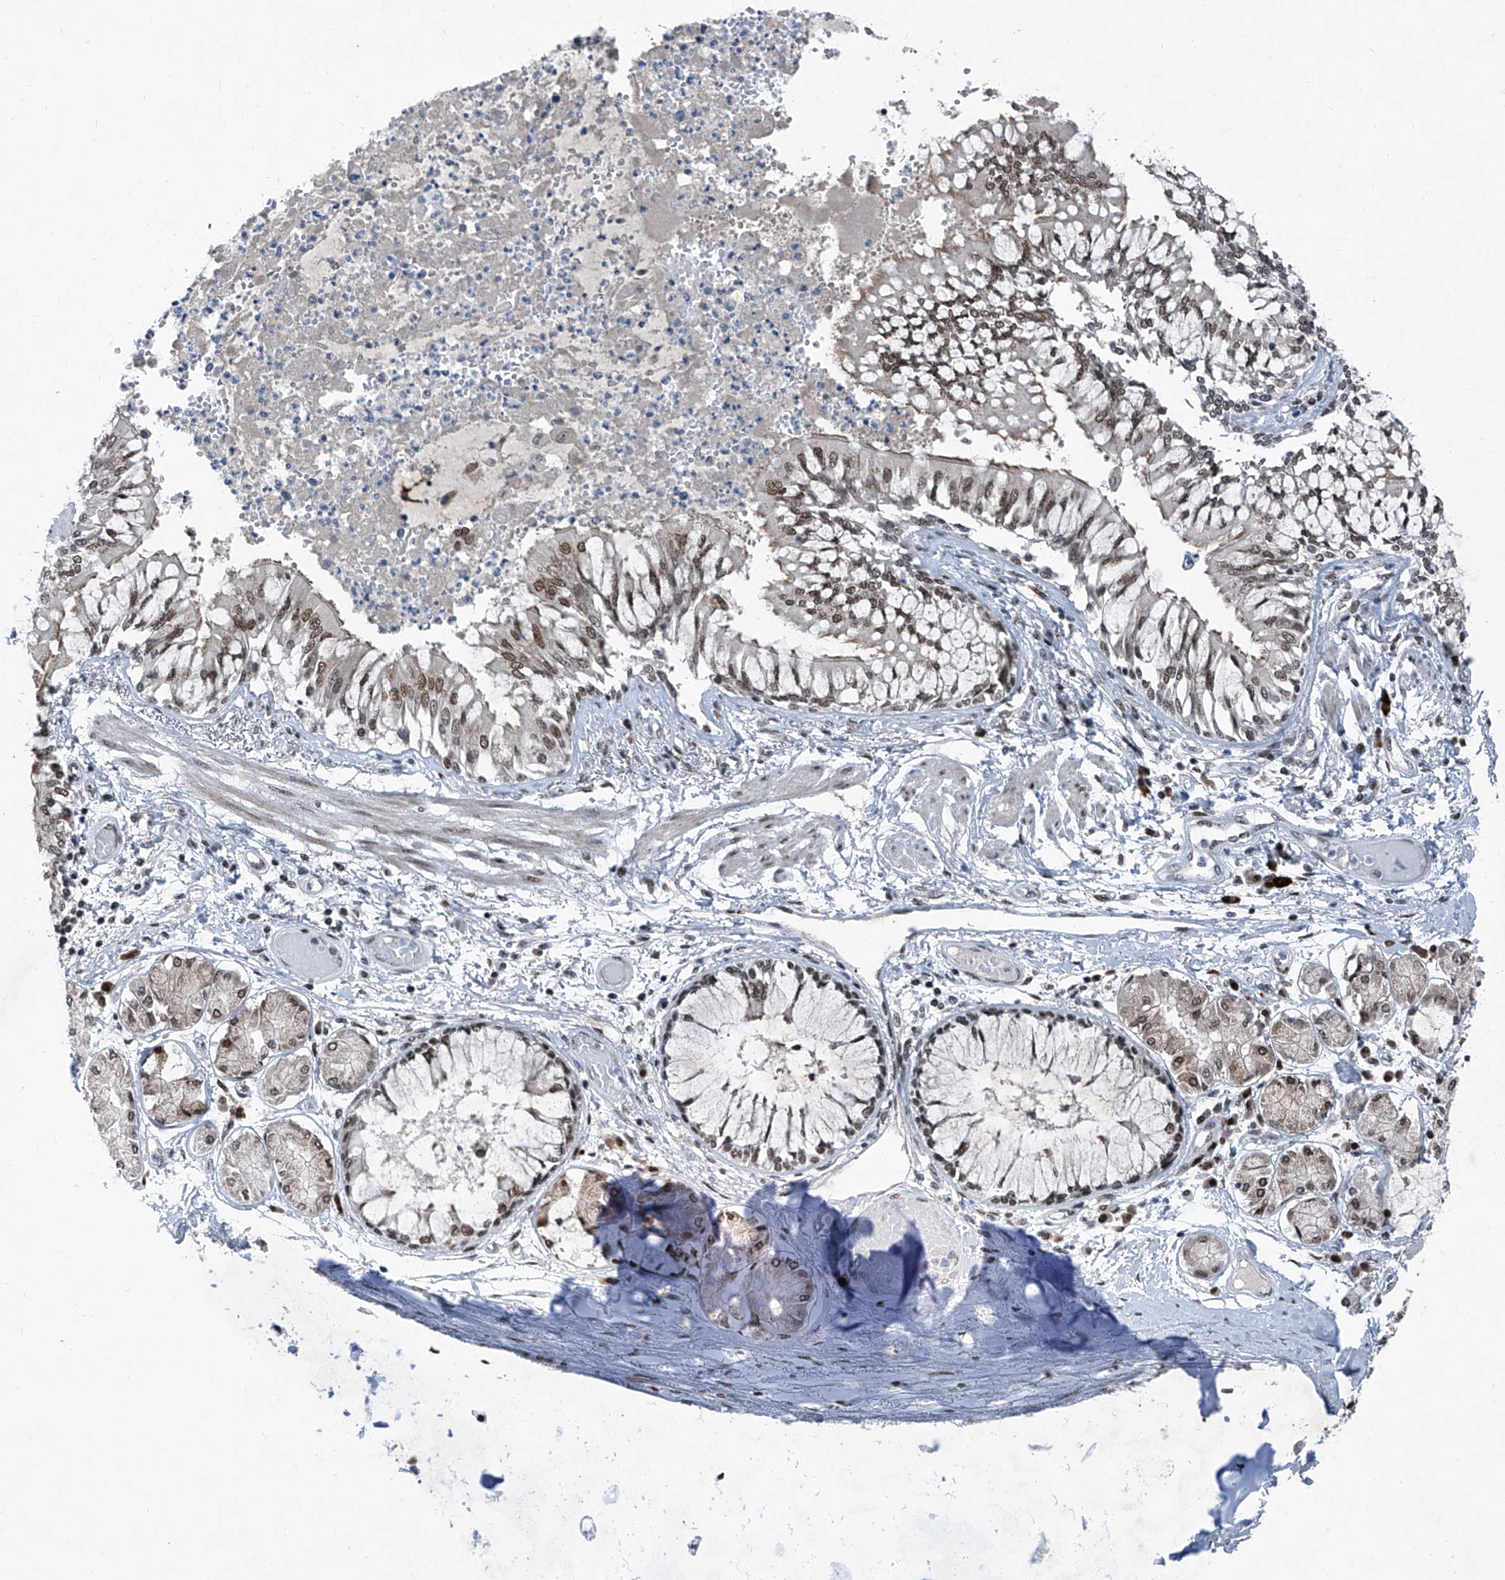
{"staining": {"intensity": "strong", "quantity": "25%-75%", "location": "nuclear"}, "tissue": "bronchus", "cell_type": "Respiratory epithelial cells", "image_type": "normal", "snomed": [{"axis": "morphology", "description": "Normal tissue, NOS"}, {"axis": "topography", "description": "Cartilage tissue"}, {"axis": "topography", "description": "Bronchus"}, {"axis": "topography", "description": "Lung"}], "caption": "Immunohistochemical staining of normal bronchus exhibits strong nuclear protein staining in about 25%-75% of respiratory epithelial cells.", "gene": "BMI1", "patient": {"sex": "female", "age": 49}}